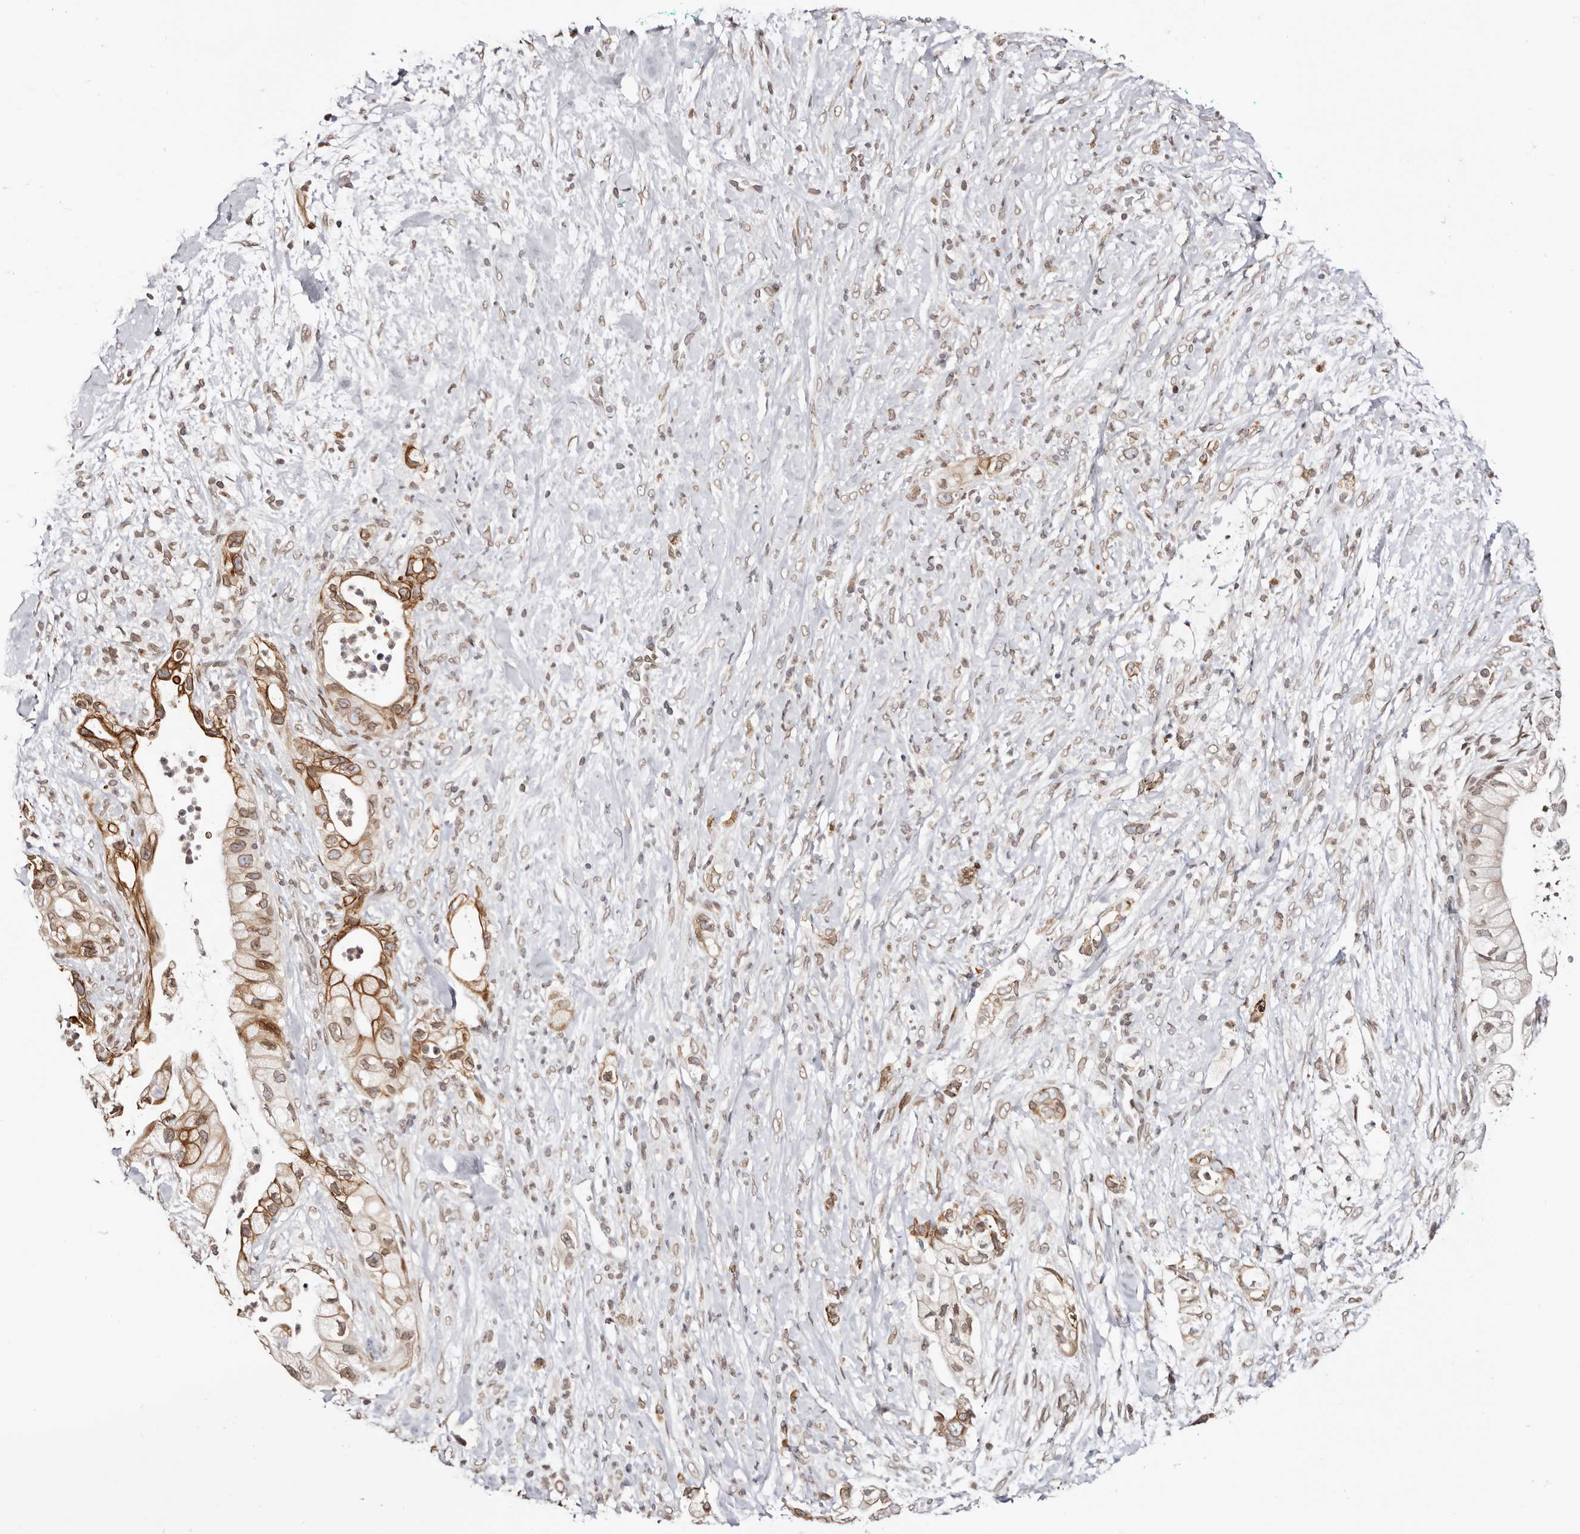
{"staining": {"intensity": "moderate", "quantity": ">75%", "location": "cytoplasmic/membranous,nuclear"}, "tissue": "pancreatic cancer", "cell_type": "Tumor cells", "image_type": "cancer", "snomed": [{"axis": "morphology", "description": "Adenocarcinoma, NOS"}, {"axis": "topography", "description": "Pancreas"}], "caption": "Adenocarcinoma (pancreatic) tissue displays moderate cytoplasmic/membranous and nuclear positivity in approximately >75% of tumor cells, visualized by immunohistochemistry.", "gene": "NUP153", "patient": {"sex": "male", "age": 53}}